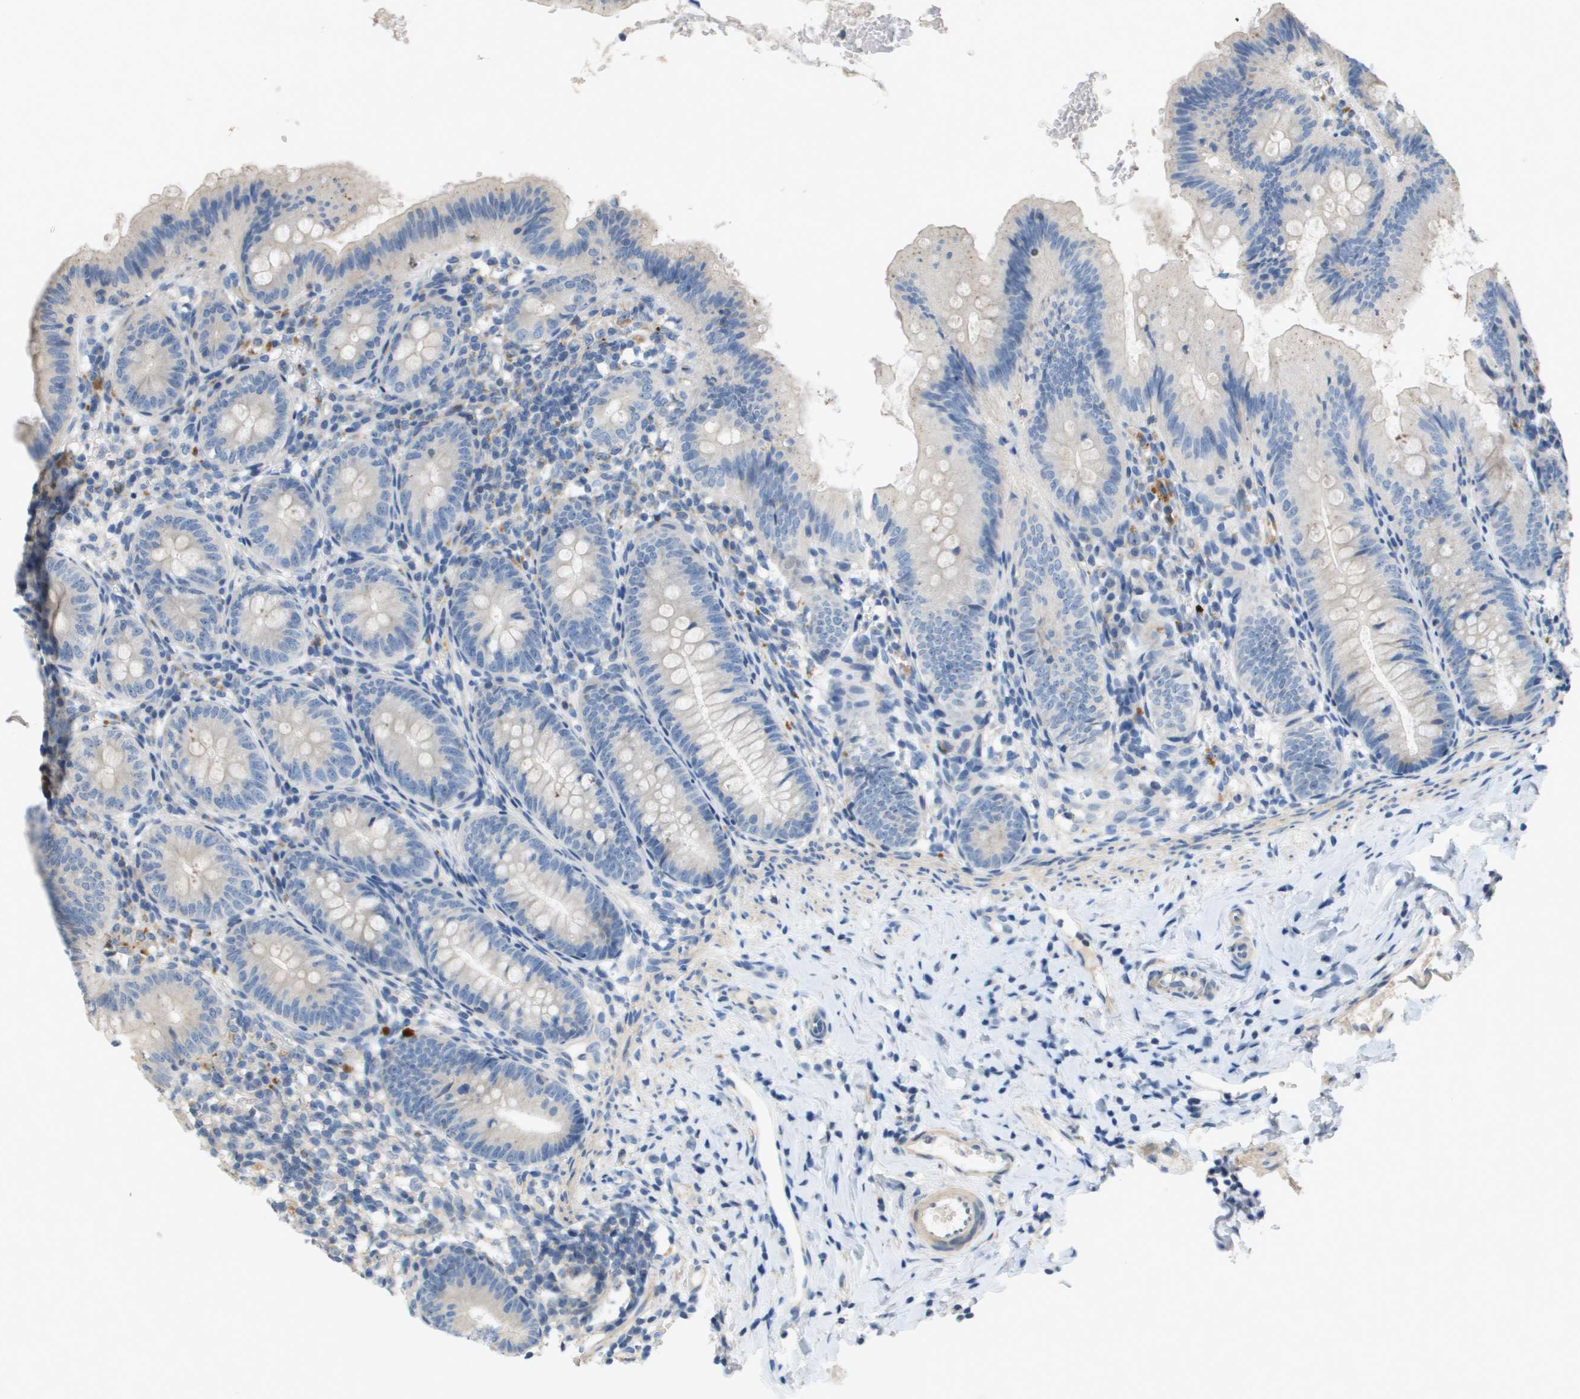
{"staining": {"intensity": "negative", "quantity": "none", "location": "none"}, "tissue": "appendix", "cell_type": "Glandular cells", "image_type": "normal", "snomed": [{"axis": "morphology", "description": "Normal tissue, NOS"}, {"axis": "topography", "description": "Appendix"}], "caption": "The micrograph shows no significant positivity in glandular cells of appendix. (DAB (3,3'-diaminobenzidine) IHC, high magnification).", "gene": "B3GNT5", "patient": {"sex": "male", "age": 1}}